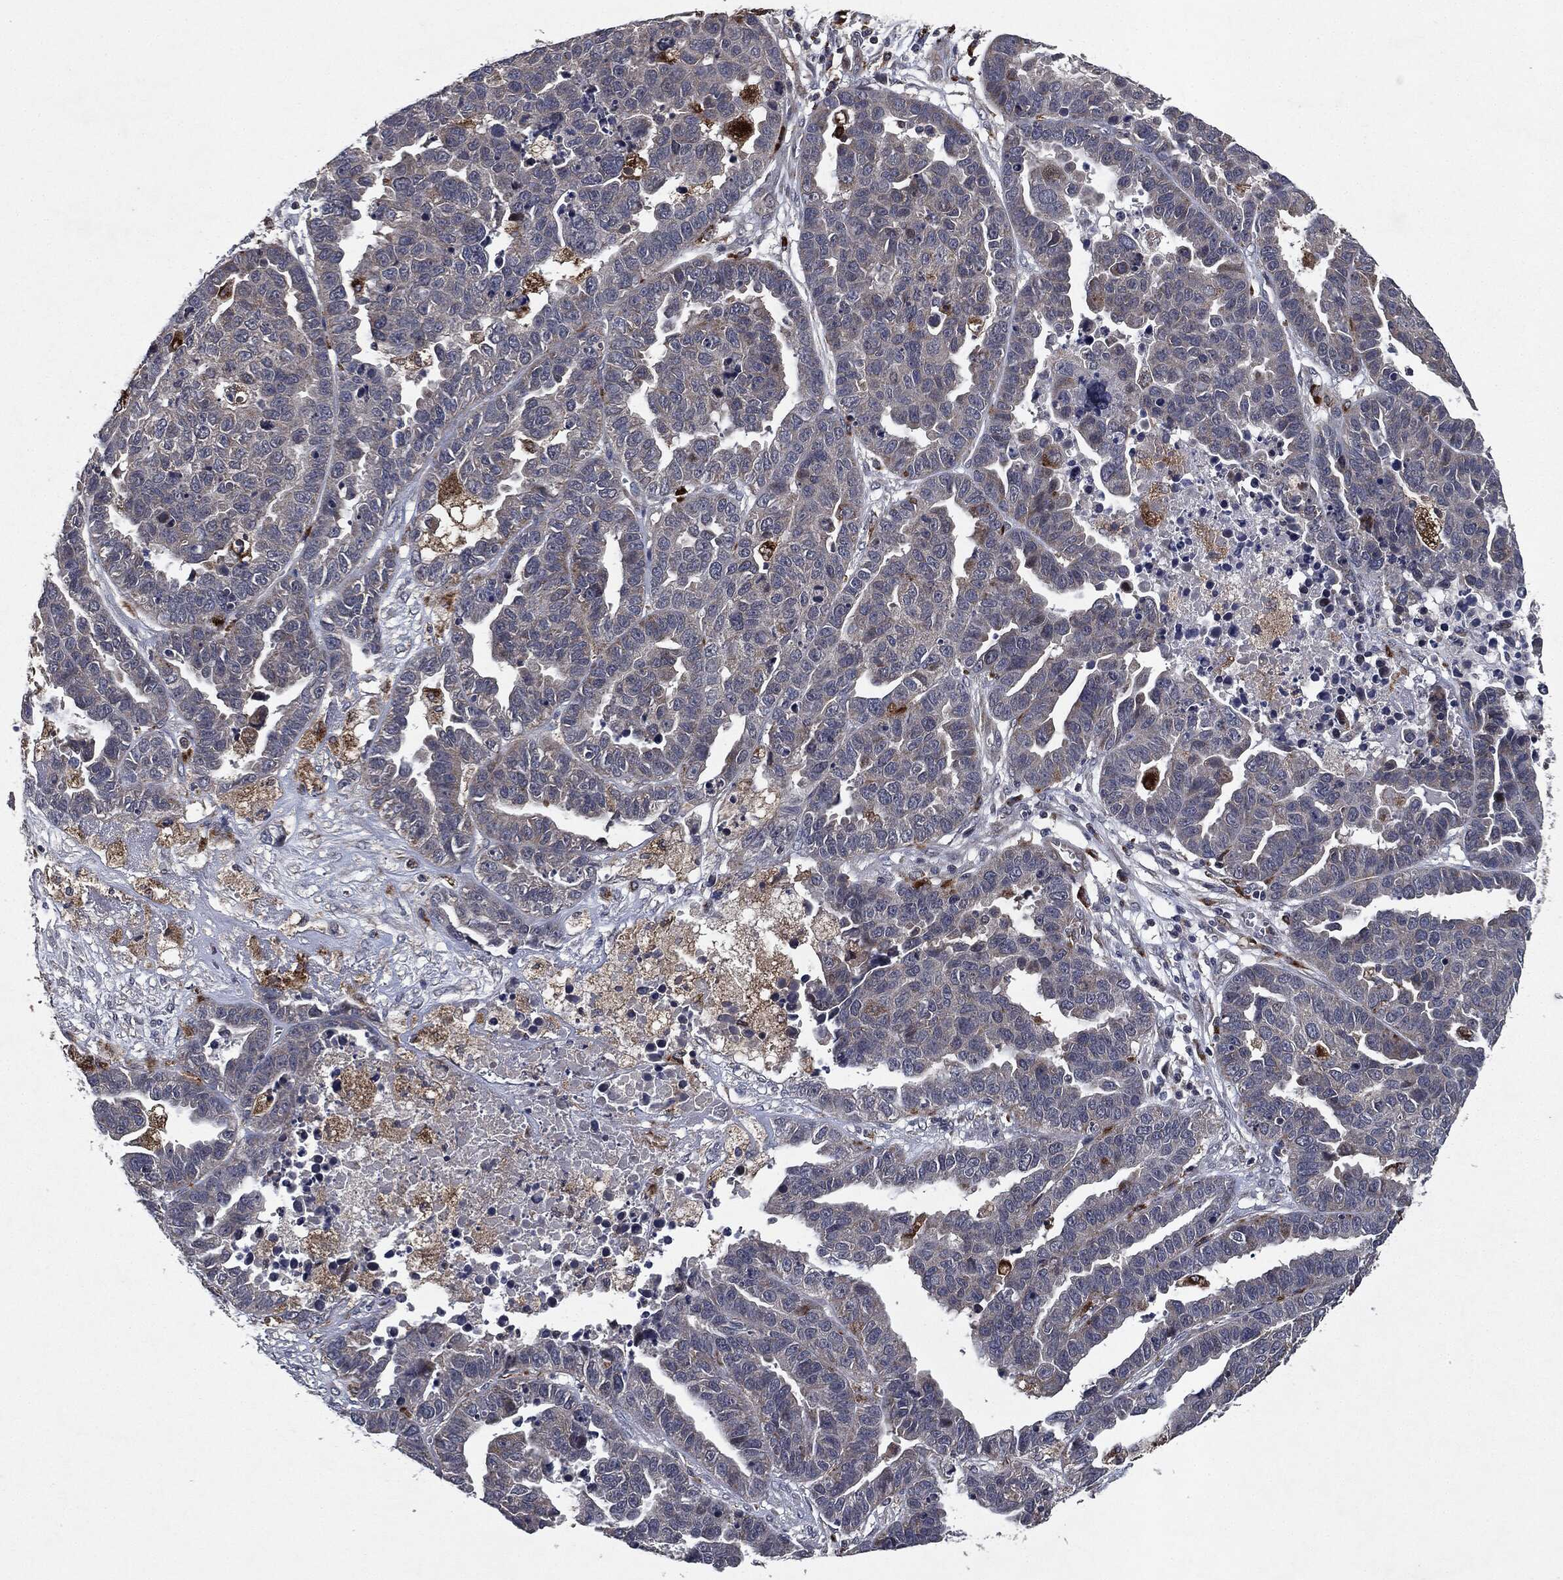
{"staining": {"intensity": "negative", "quantity": "none", "location": "none"}, "tissue": "ovarian cancer", "cell_type": "Tumor cells", "image_type": "cancer", "snomed": [{"axis": "morphology", "description": "Cystadenocarcinoma, serous, NOS"}, {"axis": "topography", "description": "Ovary"}], "caption": "Immunohistochemistry micrograph of neoplastic tissue: human ovarian serous cystadenocarcinoma stained with DAB reveals no significant protein positivity in tumor cells.", "gene": "SLC31A2", "patient": {"sex": "female", "age": 87}}